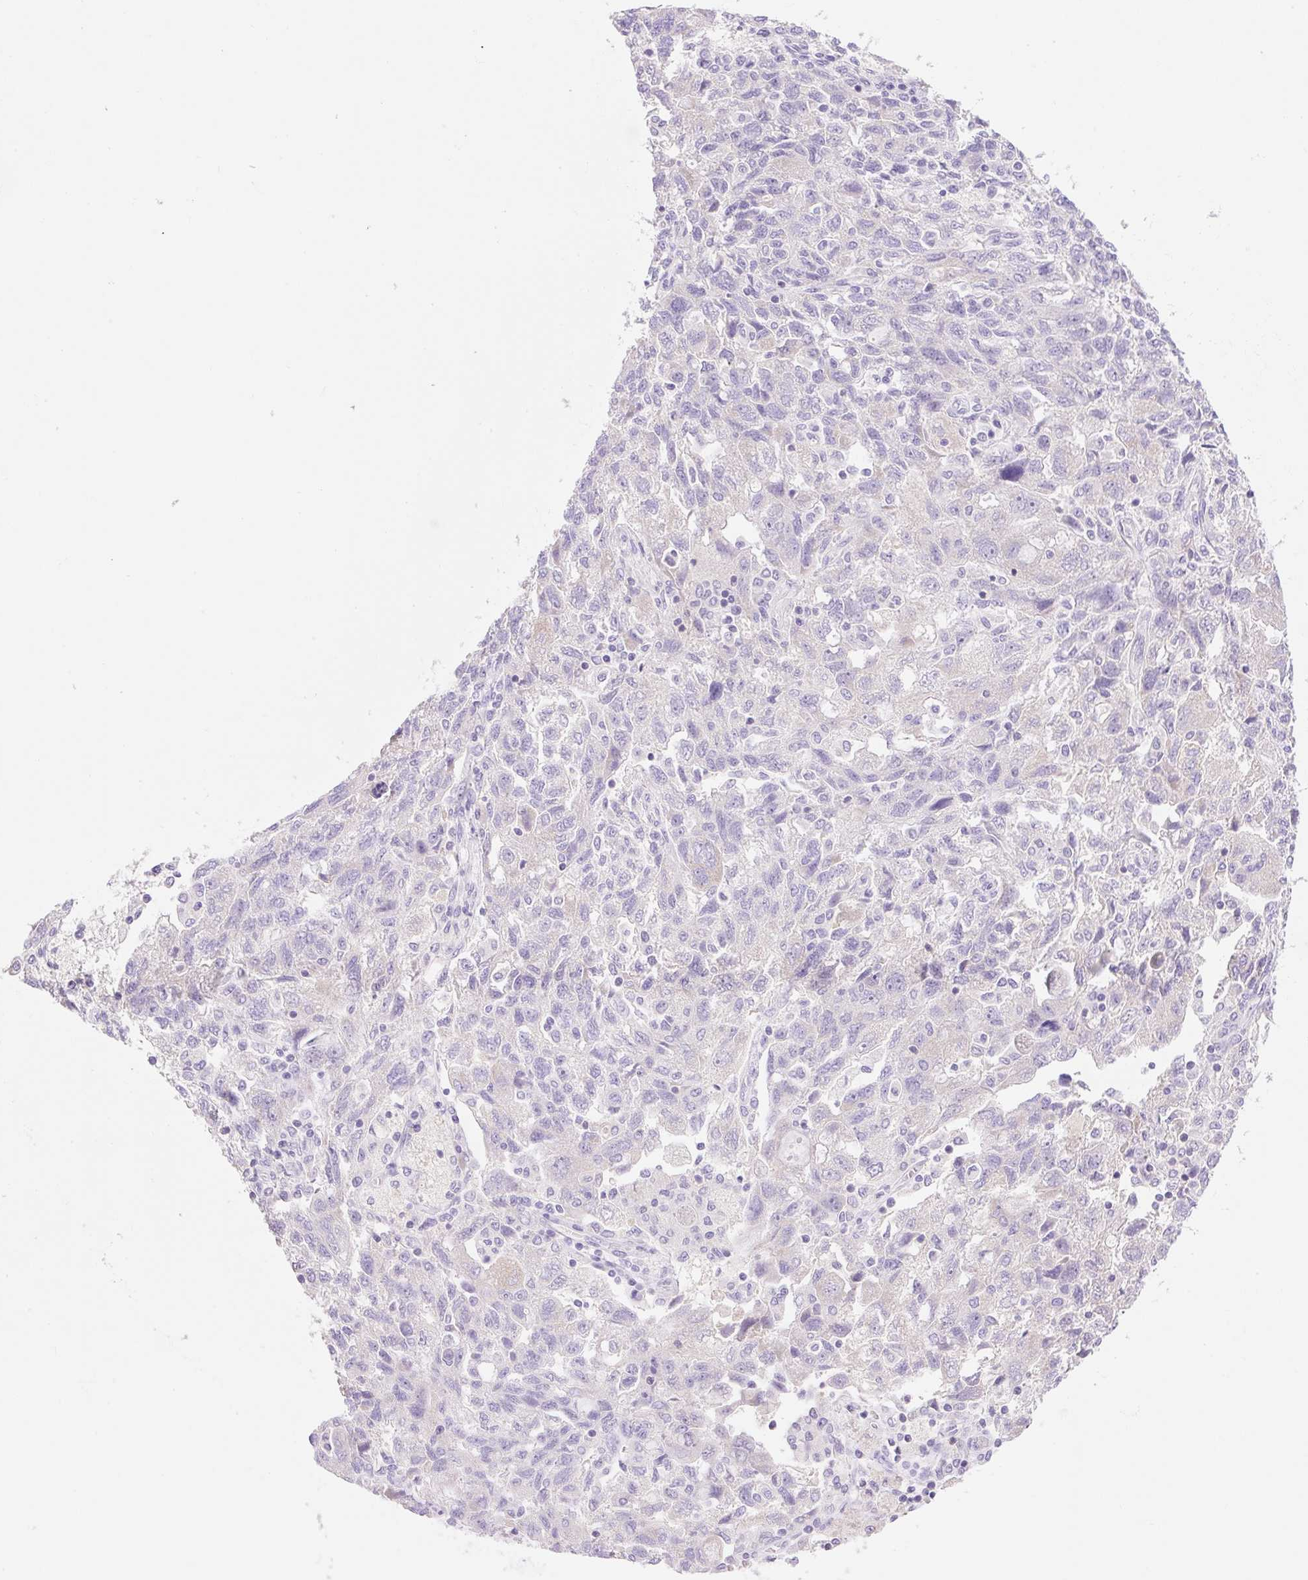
{"staining": {"intensity": "negative", "quantity": "none", "location": "none"}, "tissue": "ovarian cancer", "cell_type": "Tumor cells", "image_type": "cancer", "snomed": [{"axis": "morphology", "description": "Carcinoma, NOS"}, {"axis": "morphology", "description": "Cystadenocarcinoma, serous, NOS"}, {"axis": "topography", "description": "Ovary"}], "caption": "This photomicrograph is of ovarian cancer (carcinoma) stained with immunohistochemistry to label a protein in brown with the nuclei are counter-stained blue. There is no positivity in tumor cells.", "gene": "DENND5A", "patient": {"sex": "female", "age": 69}}